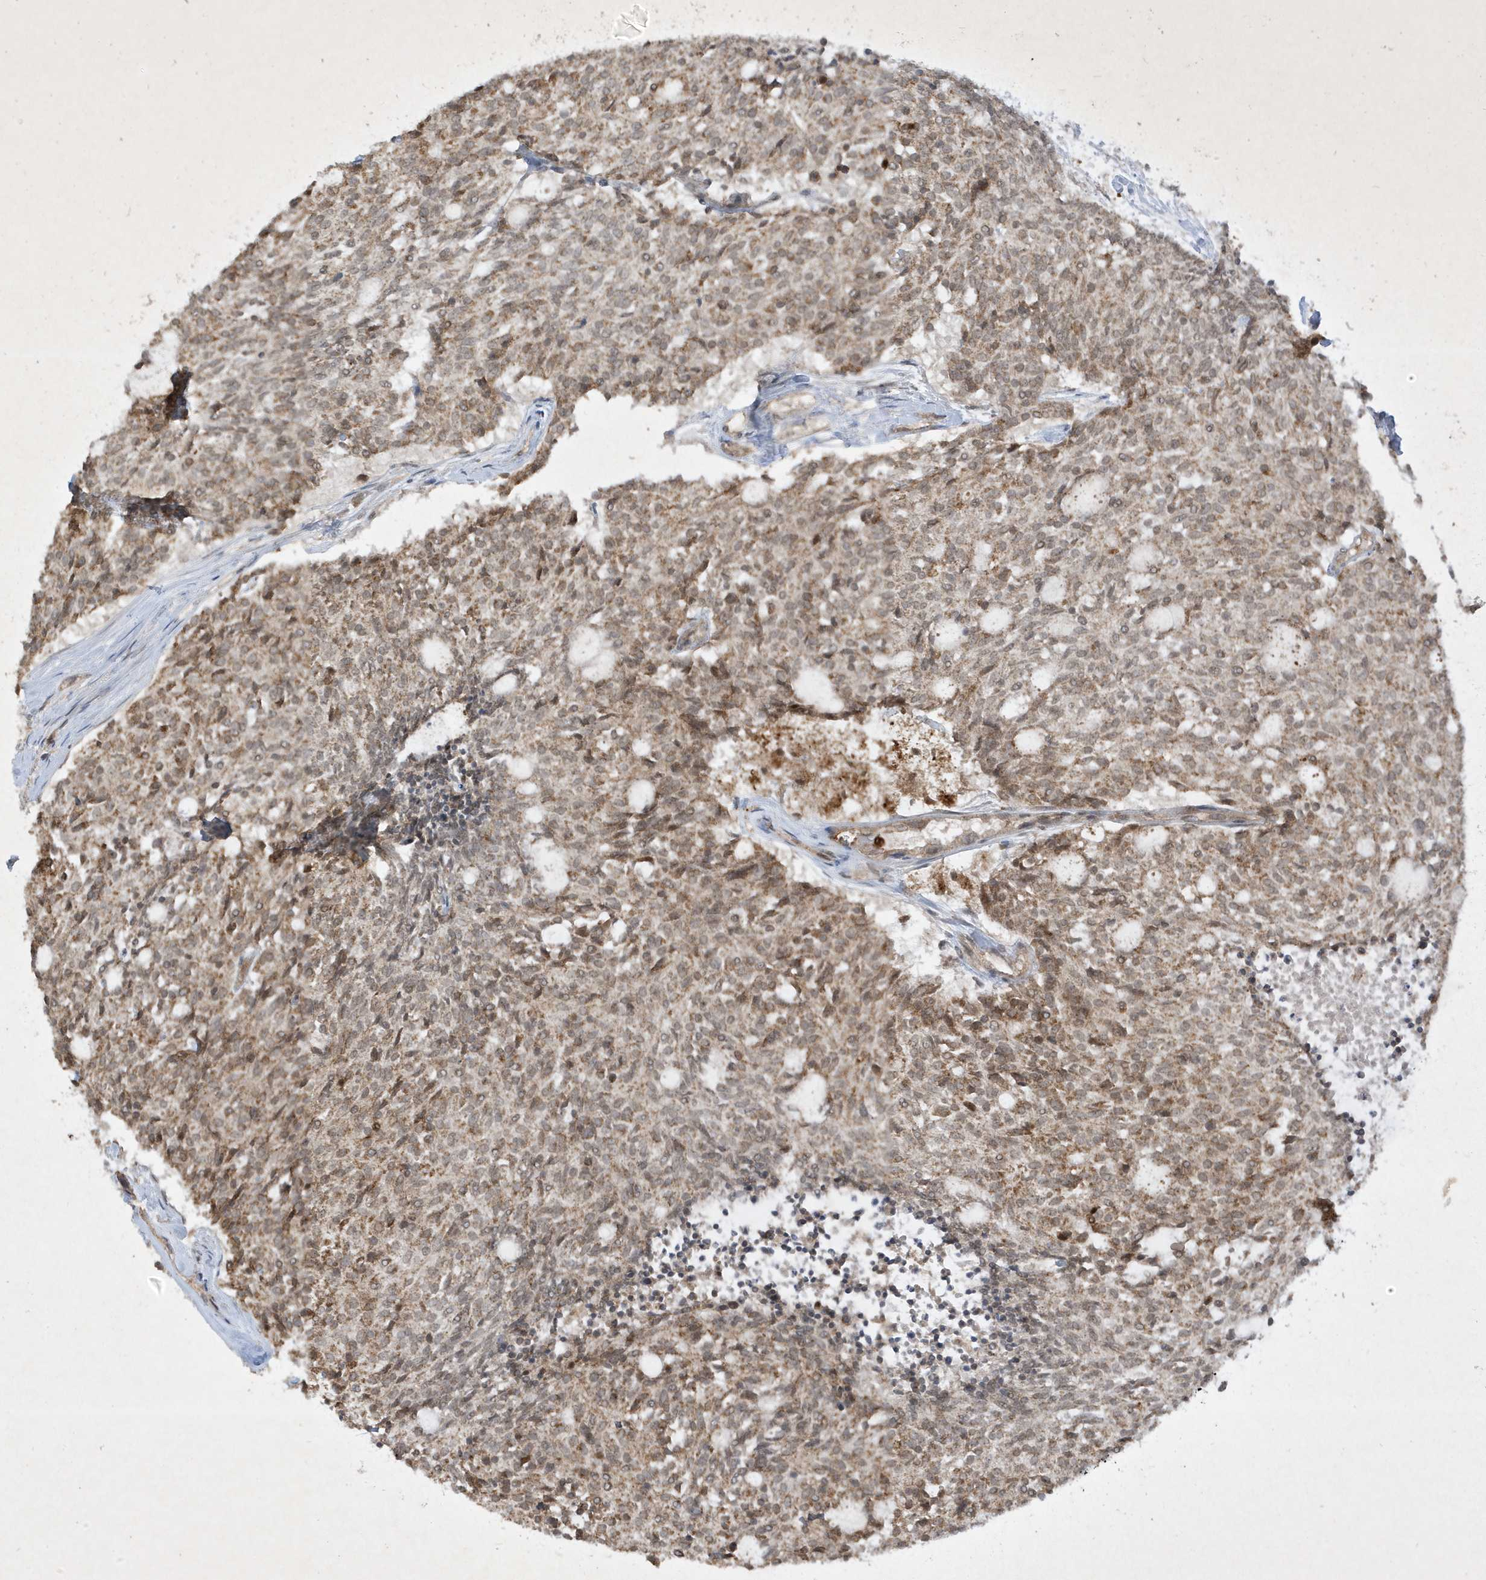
{"staining": {"intensity": "moderate", "quantity": ">75%", "location": "cytoplasmic/membranous"}, "tissue": "carcinoid", "cell_type": "Tumor cells", "image_type": "cancer", "snomed": [{"axis": "morphology", "description": "Carcinoid, malignant, NOS"}, {"axis": "topography", "description": "Pancreas"}], "caption": "The photomicrograph exhibits staining of carcinoid, revealing moderate cytoplasmic/membranous protein positivity (brown color) within tumor cells.", "gene": "ZNF213", "patient": {"sex": "female", "age": 54}}